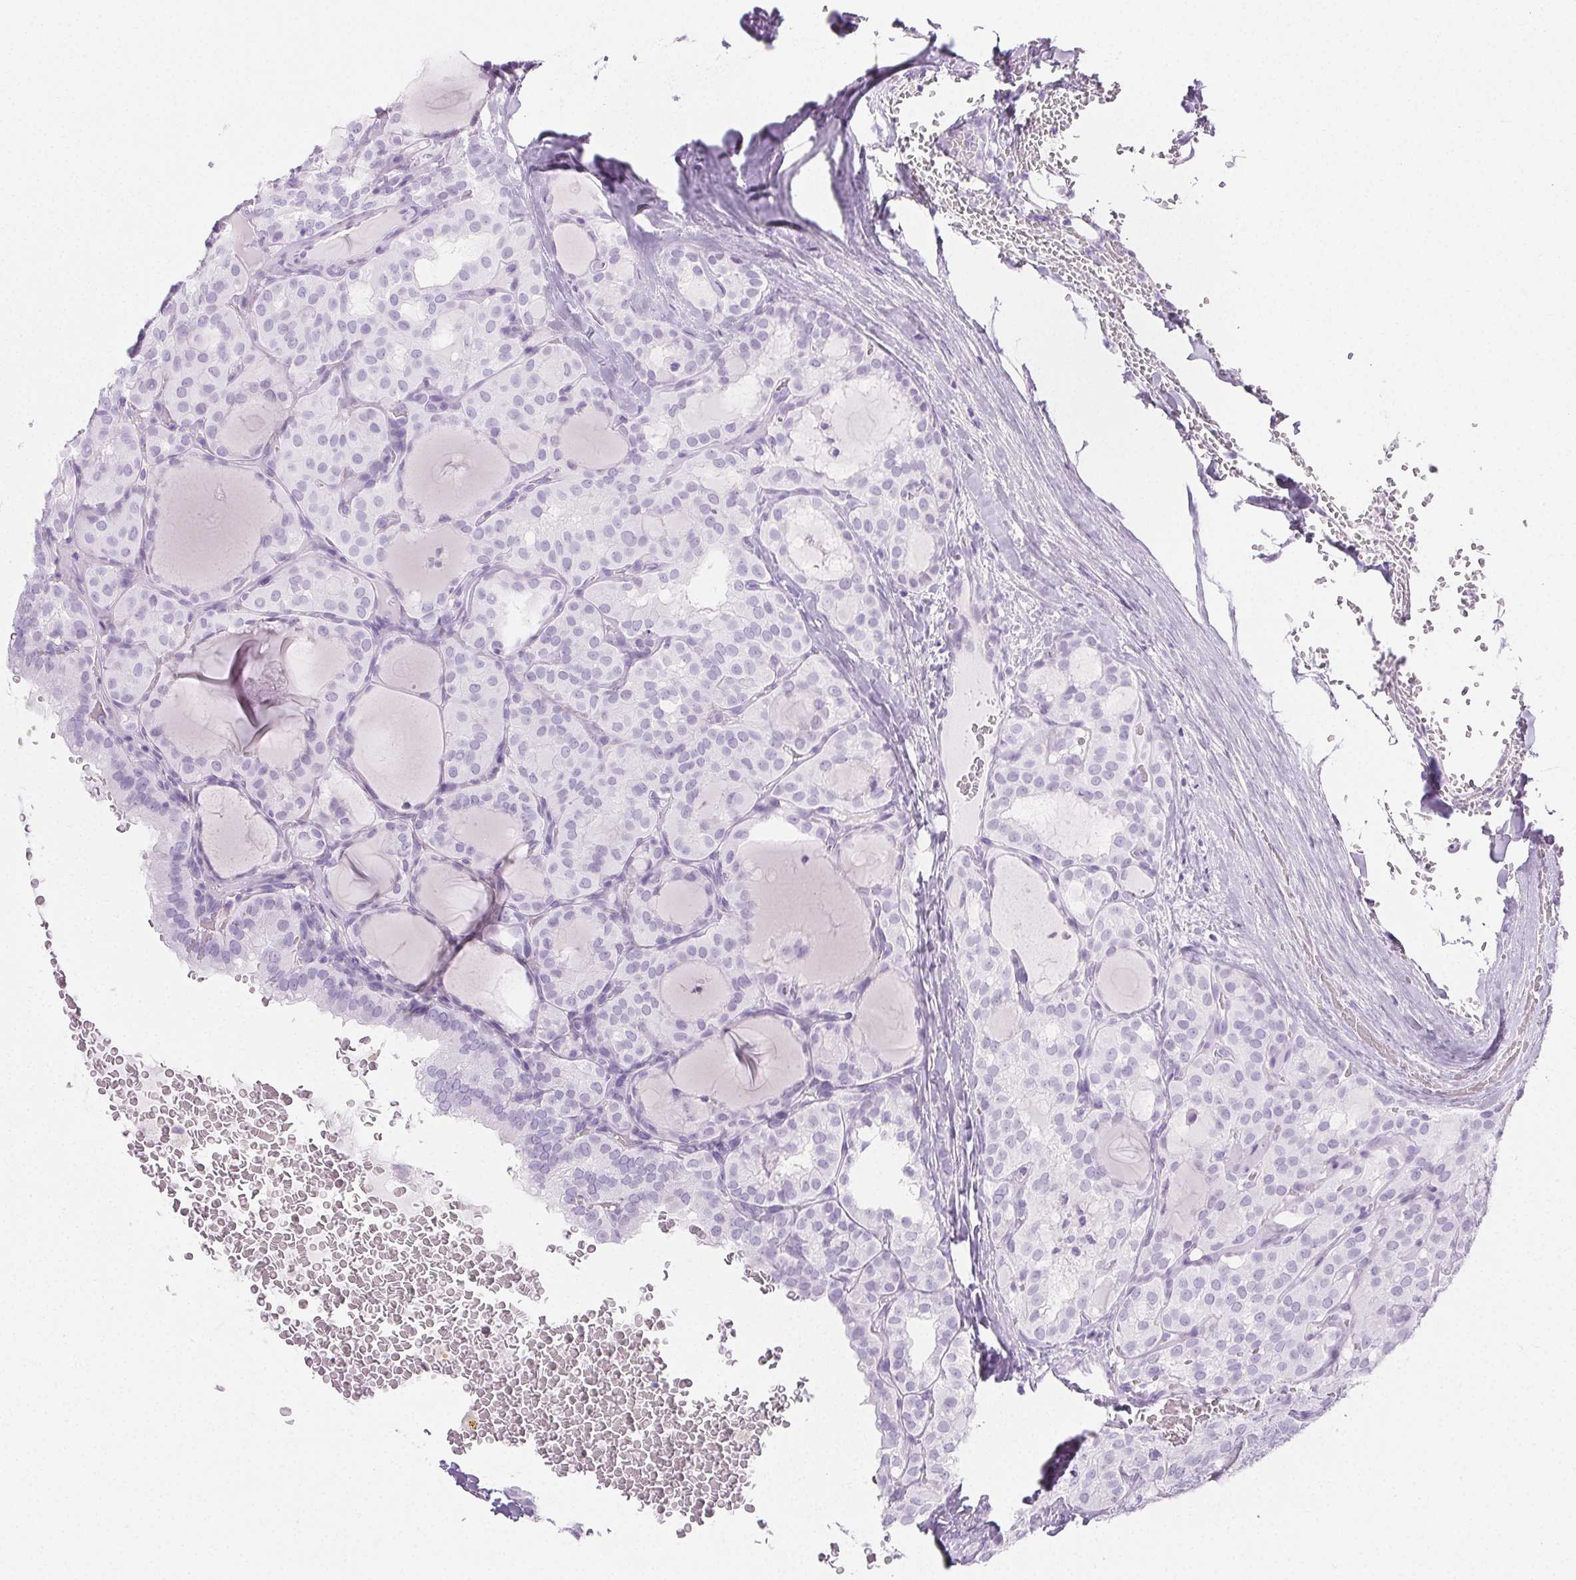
{"staining": {"intensity": "negative", "quantity": "none", "location": "none"}, "tissue": "thyroid cancer", "cell_type": "Tumor cells", "image_type": "cancer", "snomed": [{"axis": "morphology", "description": "Papillary adenocarcinoma, NOS"}, {"axis": "topography", "description": "Thyroid gland"}], "caption": "Immunohistochemistry (IHC) micrograph of neoplastic tissue: thyroid papillary adenocarcinoma stained with DAB reveals no significant protein staining in tumor cells.", "gene": "PI3", "patient": {"sex": "male", "age": 20}}